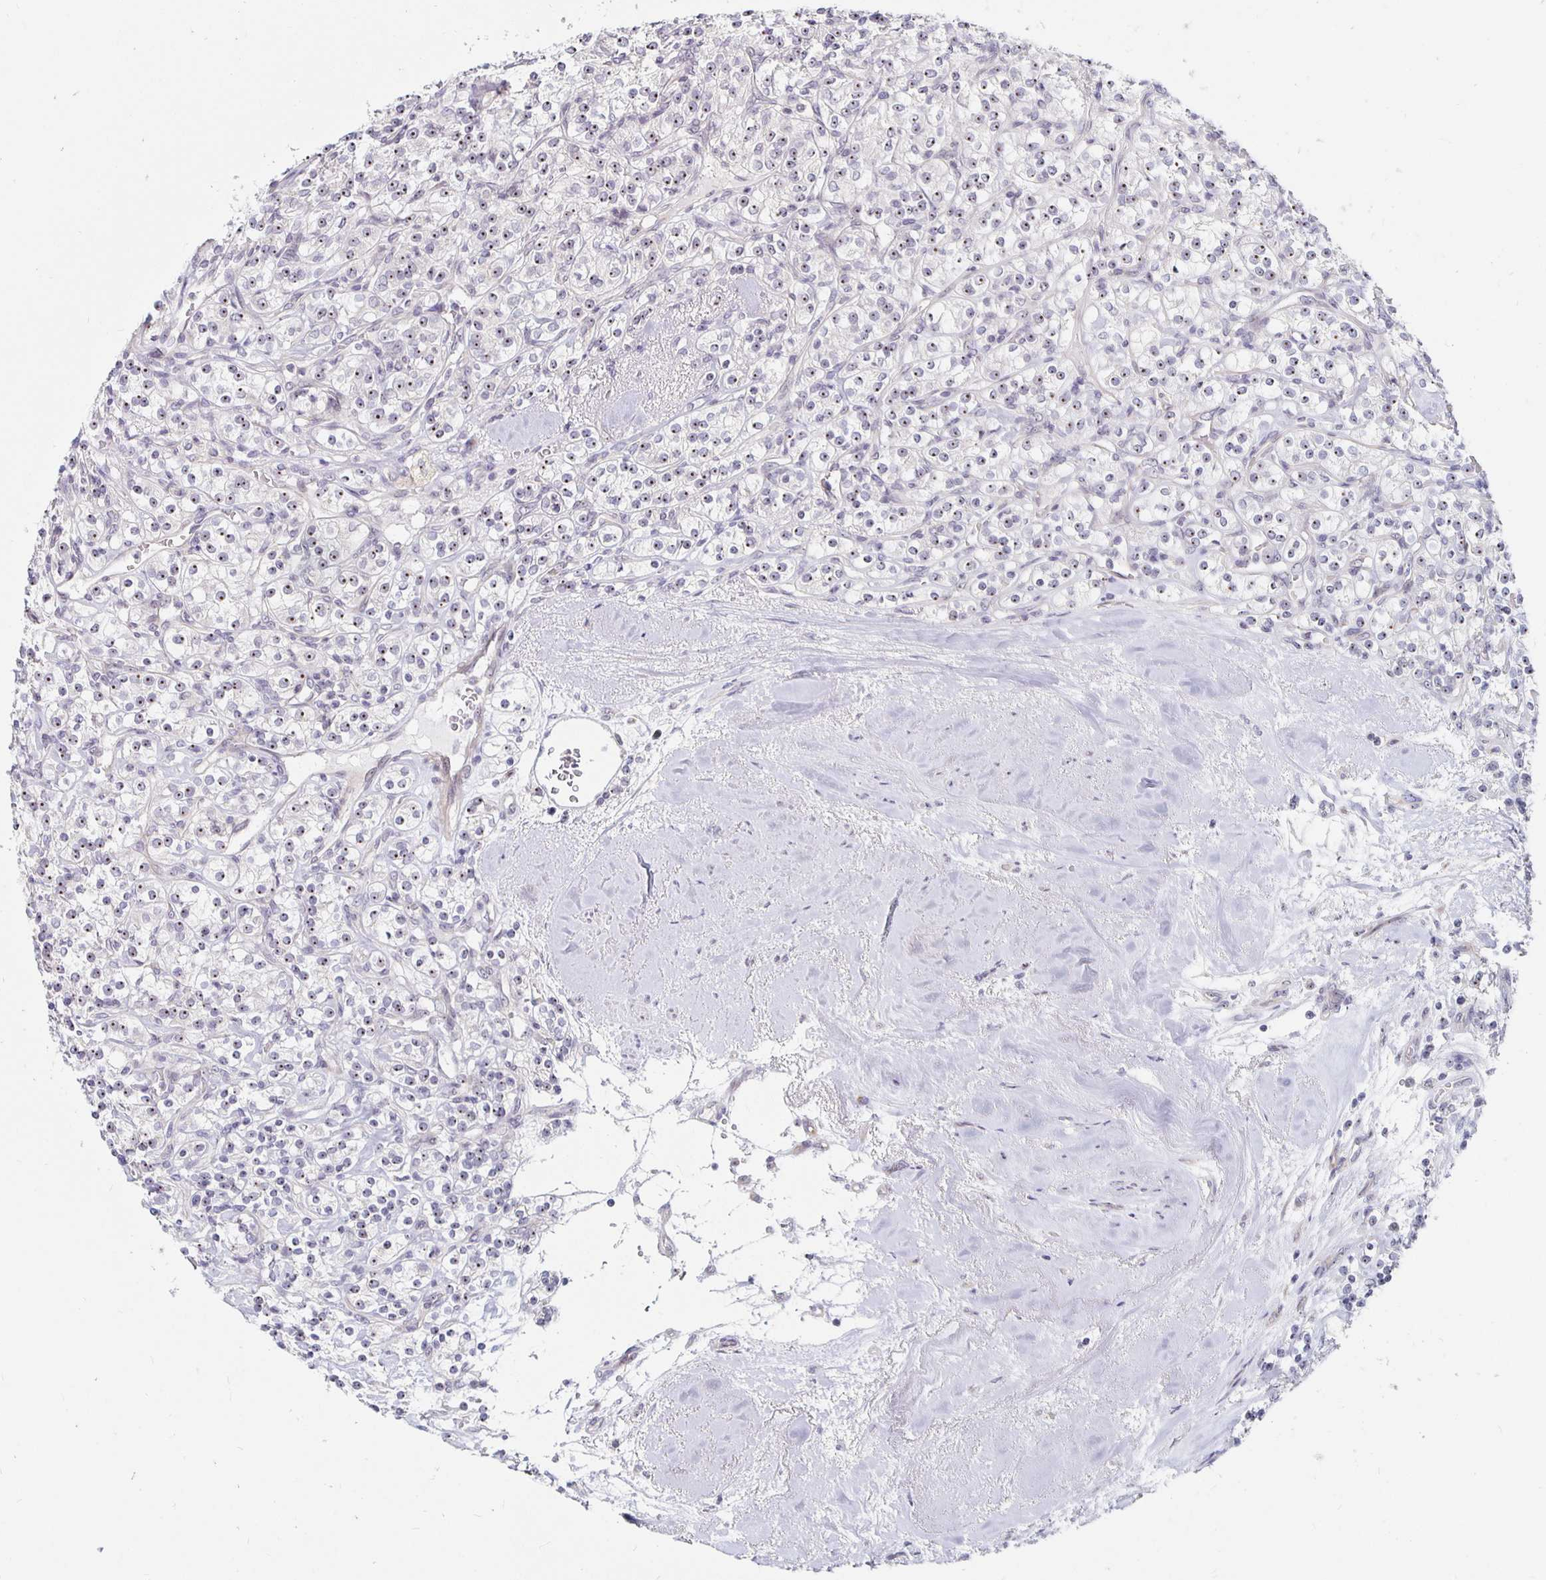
{"staining": {"intensity": "weak", "quantity": ">75%", "location": "nuclear"}, "tissue": "renal cancer", "cell_type": "Tumor cells", "image_type": "cancer", "snomed": [{"axis": "morphology", "description": "Adenocarcinoma, NOS"}, {"axis": "topography", "description": "Kidney"}], "caption": "Protein expression analysis of renal cancer reveals weak nuclear staining in about >75% of tumor cells. The staining was performed using DAB, with brown indicating positive protein expression. Nuclei are stained blue with hematoxylin.", "gene": "NUP85", "patient": {"sex": "male", "age": 77}}